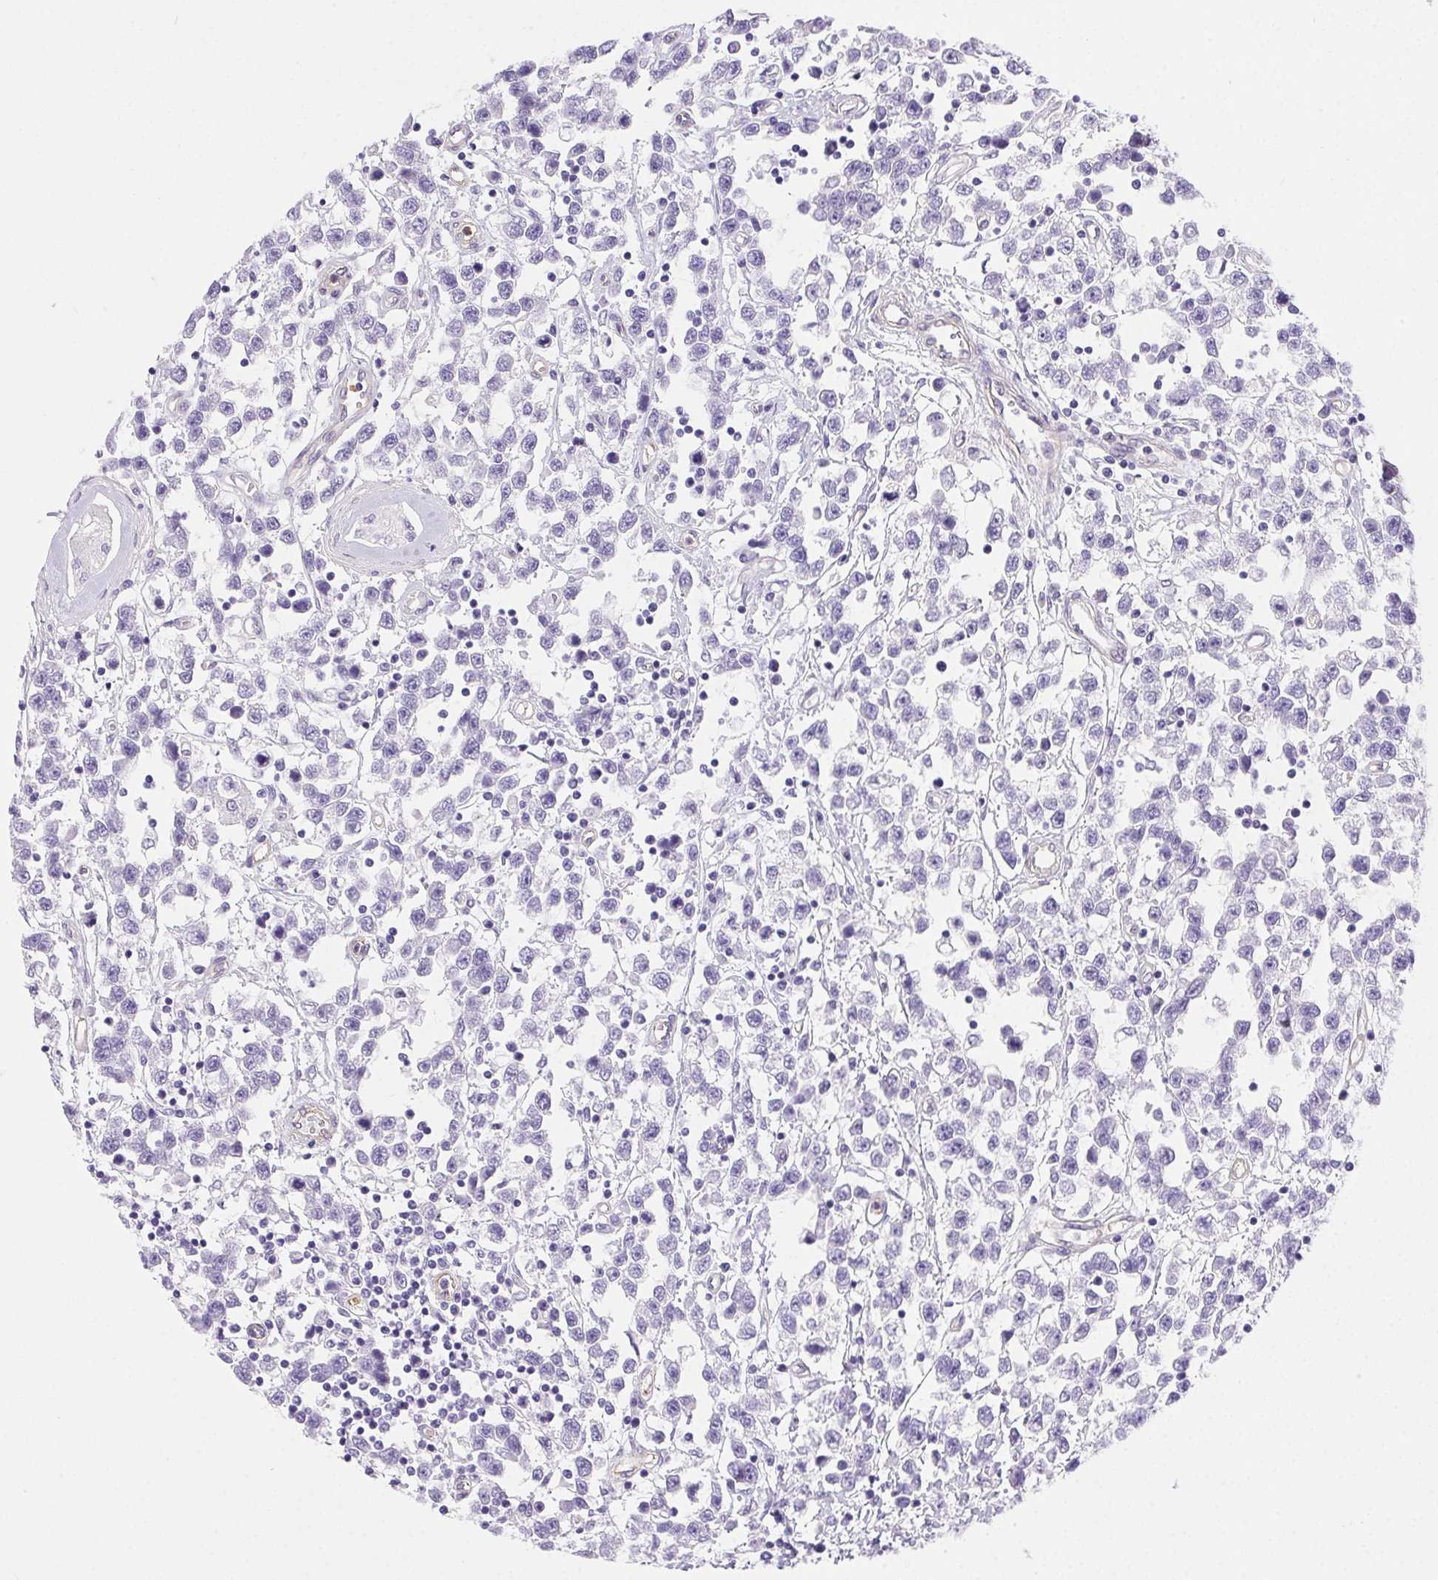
{"staining": {"intensity": "negative", "quantity": "none", "location": "none"}, "tissue": "testis cancer", "cell_type": "Tumor cells", "image_type": "cancer", "snomed": [{"axis": "morphology", "description": "Seminoma, NOS"}, {"axis": "topography", "description": "Testis"}], "caption": "Testis cancer stained for a protein using immunohistochemistry demonstrates no expression tumor cells.", "gene": "SHCBP1L", "patient": {"sex": "male", "age": 34}}